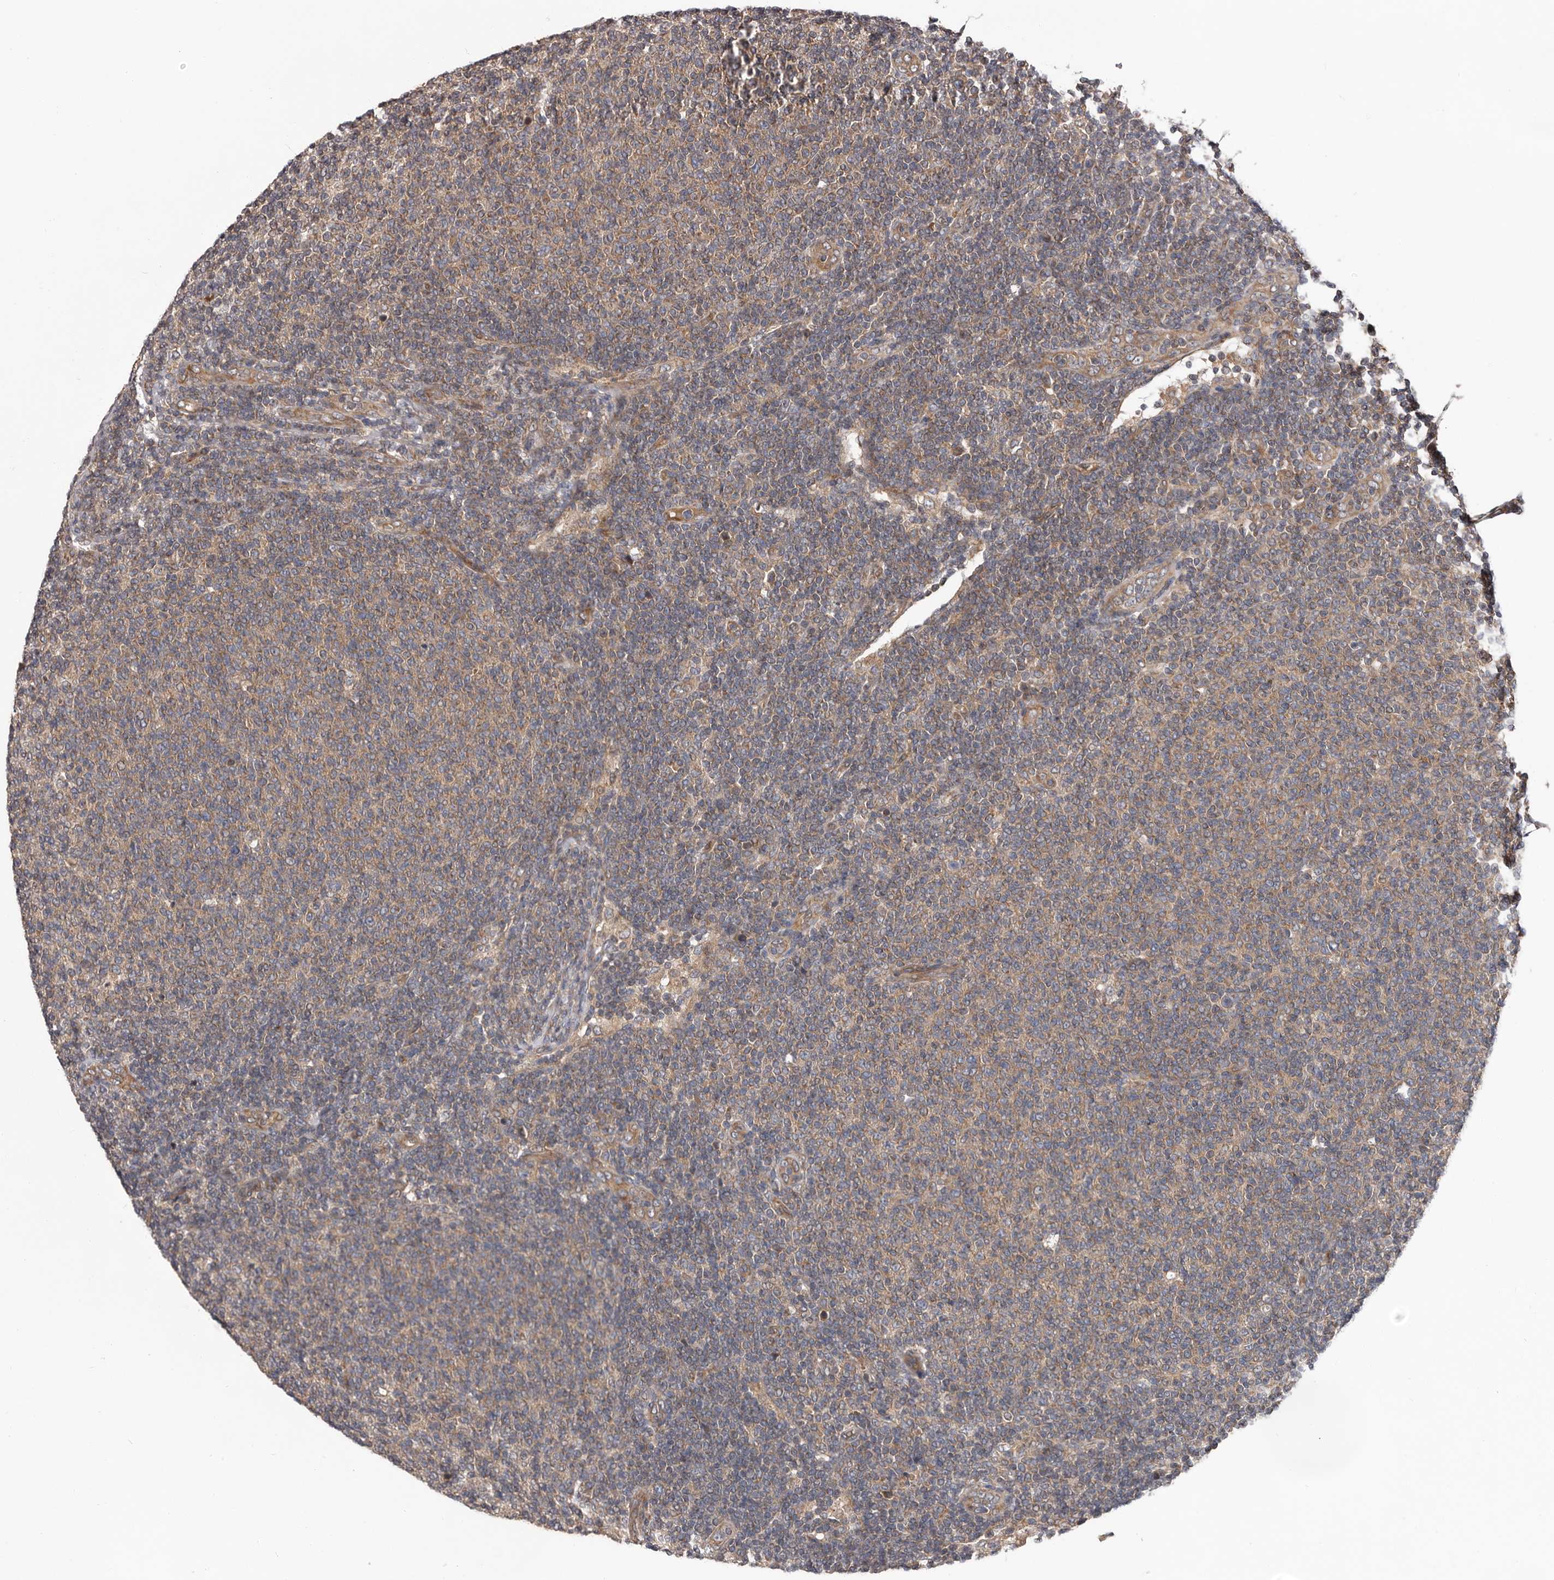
{"staining": {"intensity": "moderate", "quantity": ">75%", "location": "cytoplasmic/membranous"}, "tissue": "lymphoma", "cell_type": "Tumor cells", "image_type": "cancer", "snomed": [{"axis": "morphology", "description": "Malignant lymphoma, non-Hodgkin's type, Low grade"}, {"axis": "topography", "description": "Lymph node"}], "caption": "An image showing moderate cytoplasmic/membranous positivity in approximately >75% of tumor cells in lymphoma, as visualized by brown immunohistochemical staining.", "gene": "VPS37A", "patient": {"sex": "male", "age": 66}}